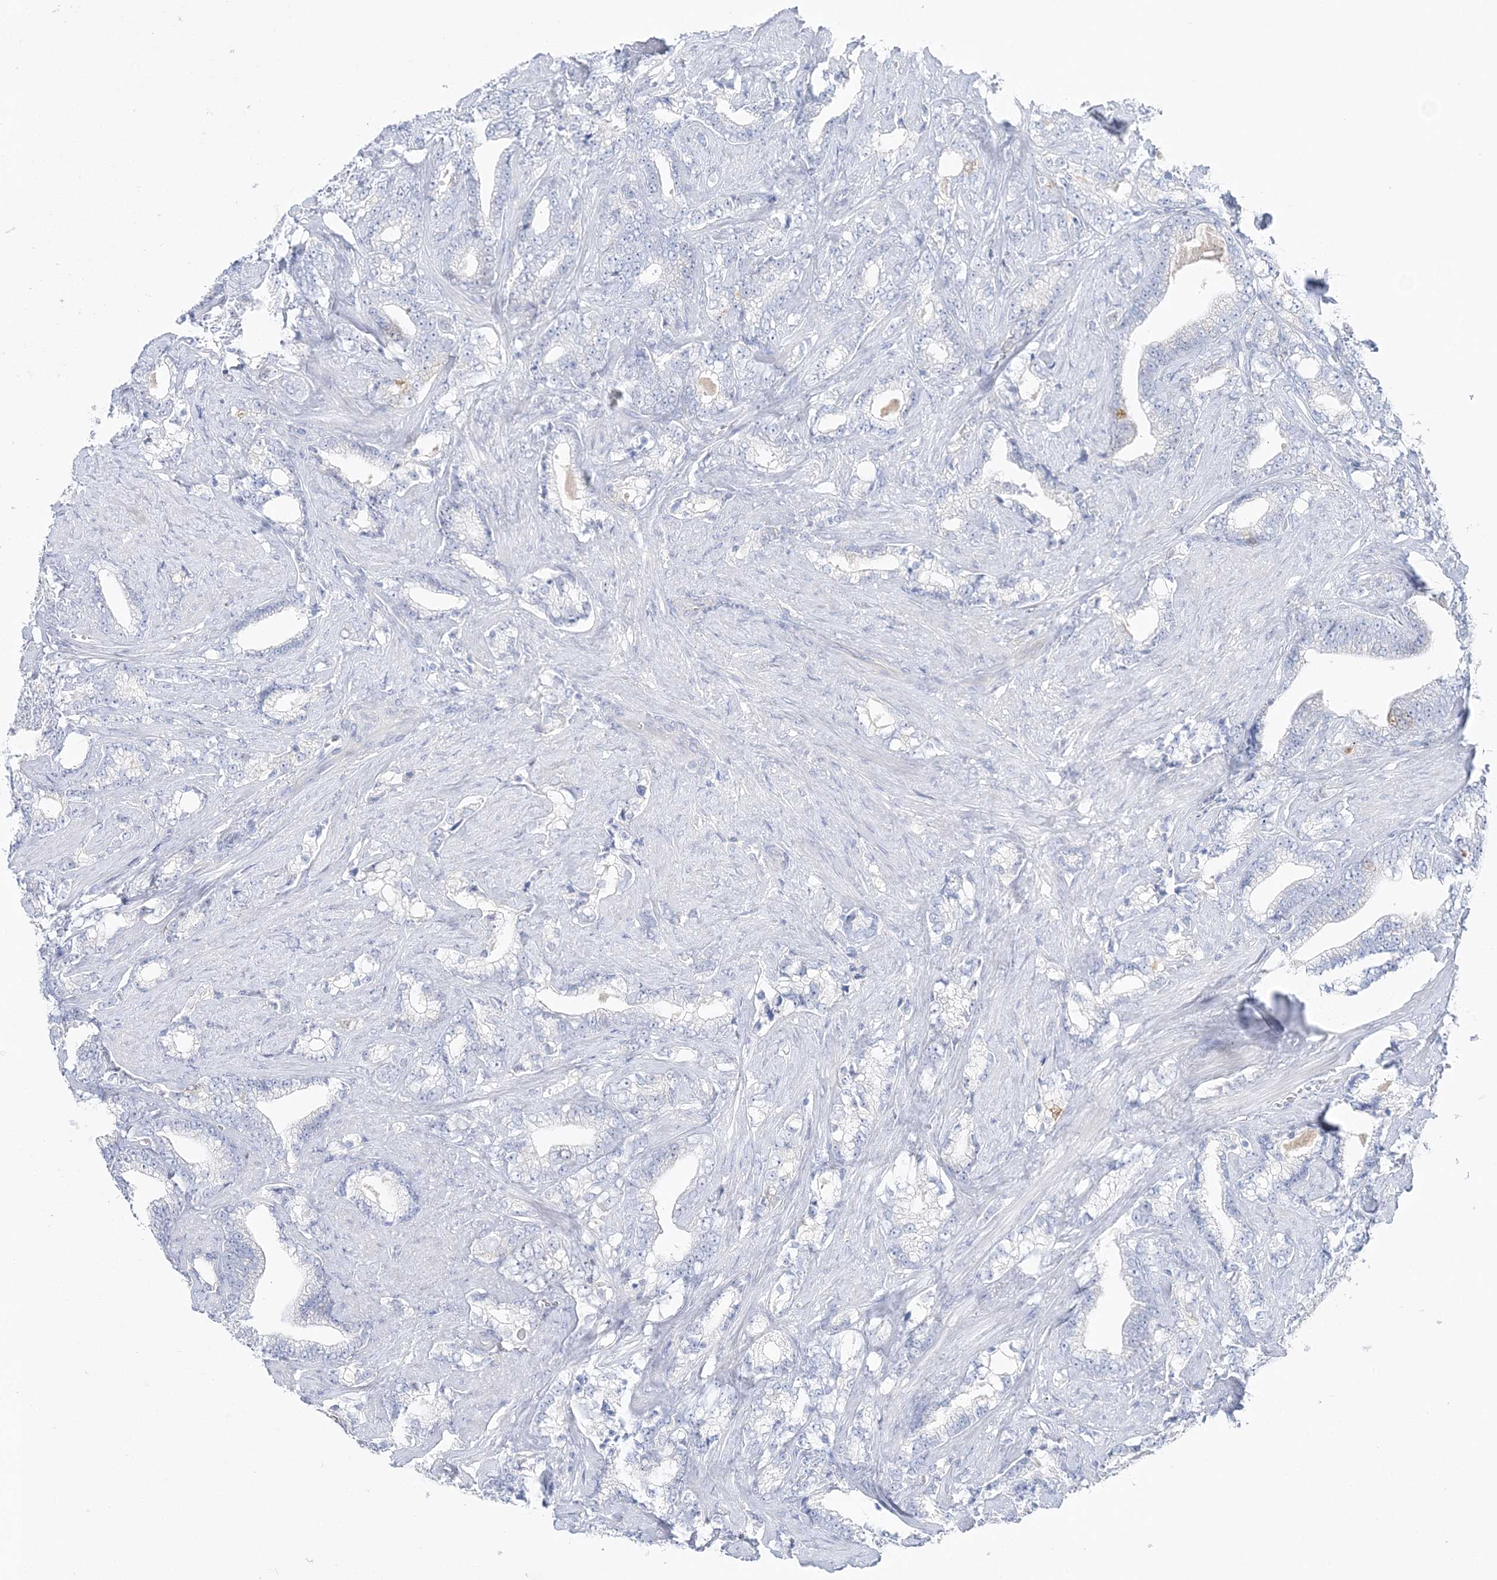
{"staining": {"intensity": "negative", "quantity": "none", "location": "none"}, "tissue": "prostate cancer", "cell_type": "Tumor cells", "image_type": "cancer", "snomed": [{"axis": "morphology", "description": "Adenocarcinoma, High grade"}, {"axis": "topography", "description": "Prostate and seminal vesicle, NOS"}], "caption": "Immunohistochemistry image of neoplastic tissue: prostate cancer (adenocarcinoma (high-grade)) stained with DAB demonstrates no significant protein expression in tumor cells.", "gene": "HMGCS1", "patient": {"sex": "male", "age": 67}}